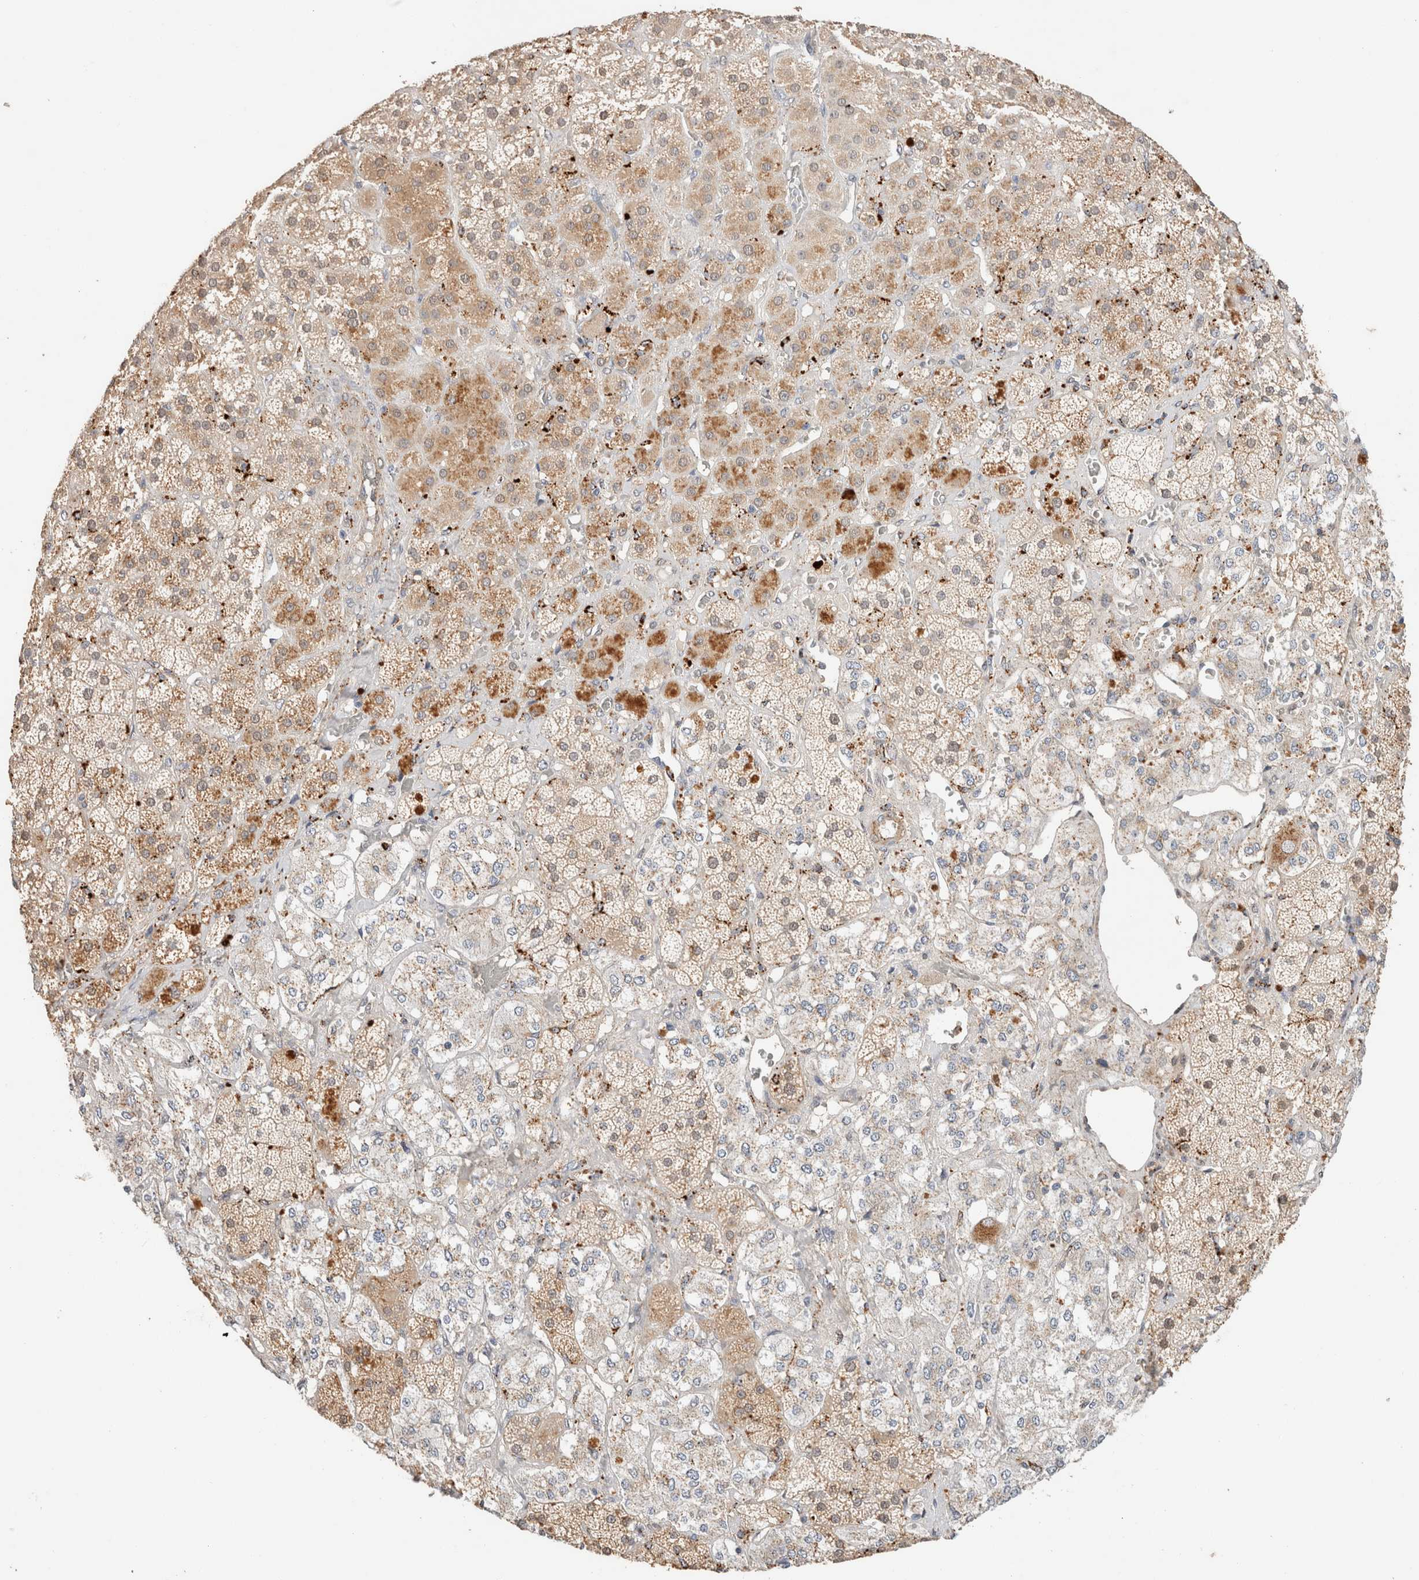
{"staining": {"intensity": "moderate", "quantity": "25%-75%", "location": "cytoplasmic/membranous"}, "tissue": "adrenal gland", "cell_type": "Glandular cells", "image_type": "normal", "snomed": [{"axis": "morphology", "description": "Normal tissue, NOS"}, {"axis": "topography", "description": "Adrenal gland"}], "caption": "Protein analysis of normal adrenal gland displays moderate cytoplasmic/membranous positivity in approximately 25%-75% of glandular cells.", "gene": "RABEPK", "patient": {"sex": "male", "age": 57}}